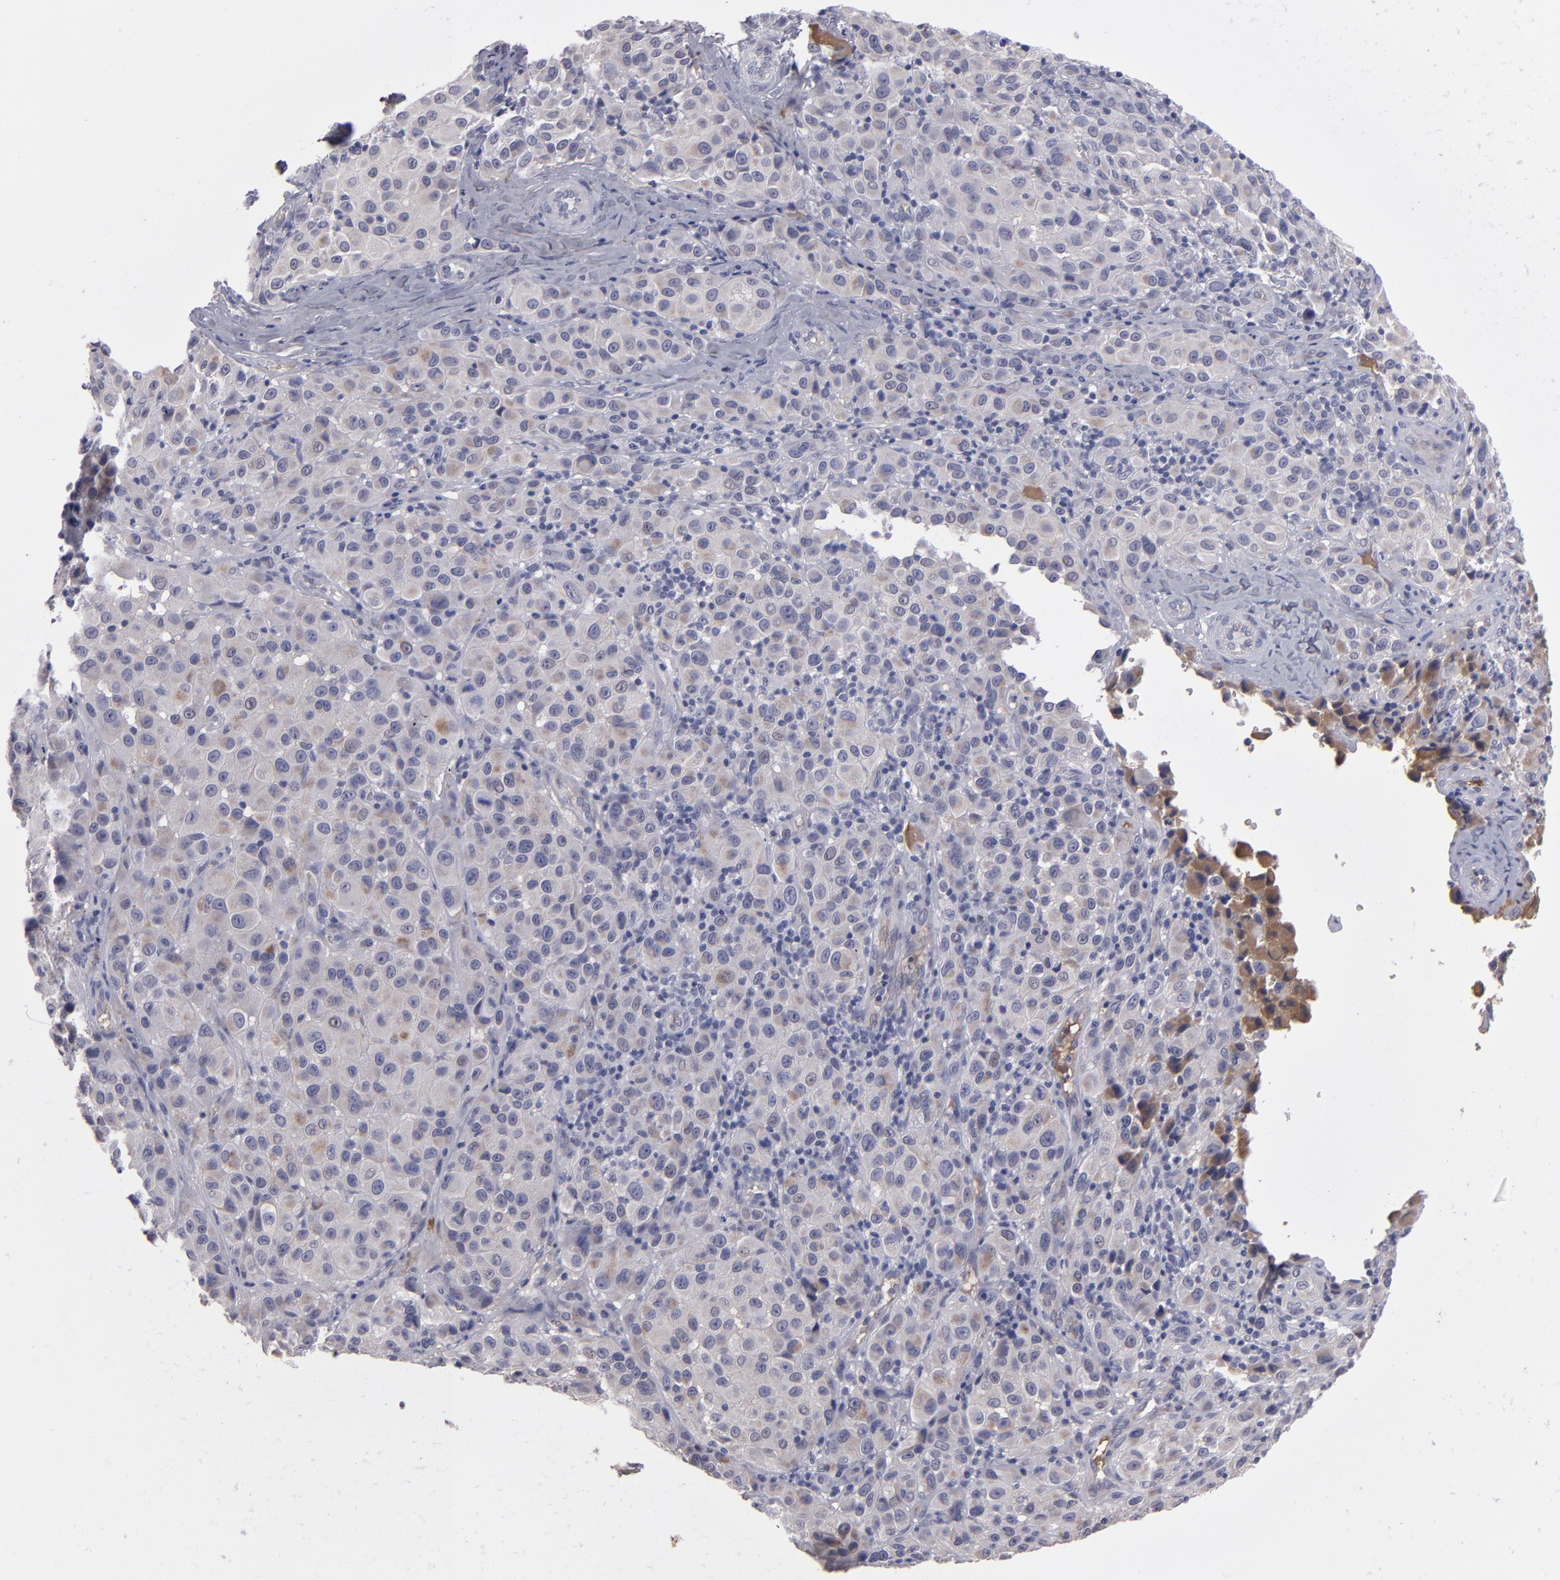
{"staining": {"intensity": "negative", "quantity": "none", "location": "none"}, "tissue": "melanoma", "cell_type": "Tumor cells", "image_type": "cancer", "snomed": [{"axis": "morphology", "description": "Malignant melanoma, NOS"}, {"axis": "topography", "description": "Skin"}], "caption": "Immunohistochemical staining of human malignant melanoma displays no significant positivity in tumor cells.", "gene": "ITIH4", "patient": {"sex": "female", "age": 21}}